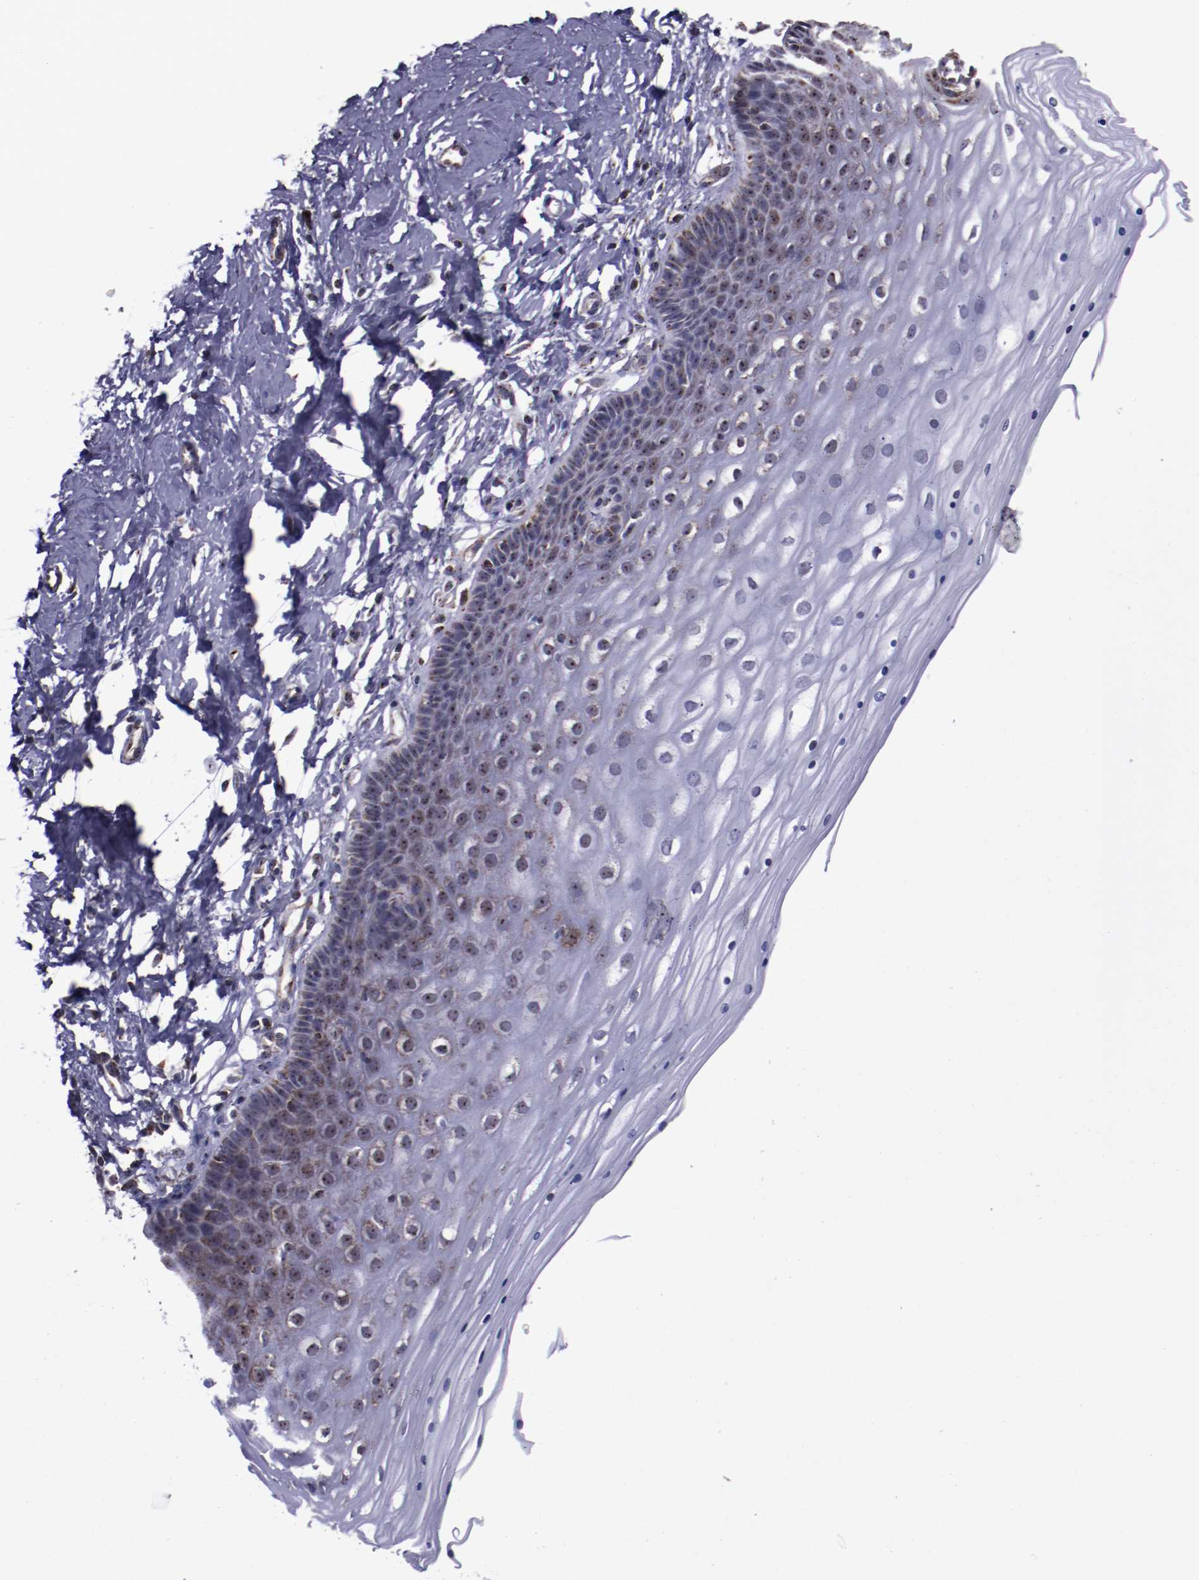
{"staining": {"intensity": "moderate", "quantity": ">75%", "location": "cytoplasmic/membranous"}, "tissue": "cervix", "cell_type": "Glandular cells", "image_type": "normal", "snomed": [{"axis": "morphology", "description": "Normal tissue, NOS"}, {"axis": "topography", "description": "Cervix"}], "caption": "Protein expression analysis of unremarkable cervix shows moderate cytoplasmic/membranous expression in approximately >75% of glandular cells.", "gene": "LONP1", "patient": {"sex": "female", "age": 39}}